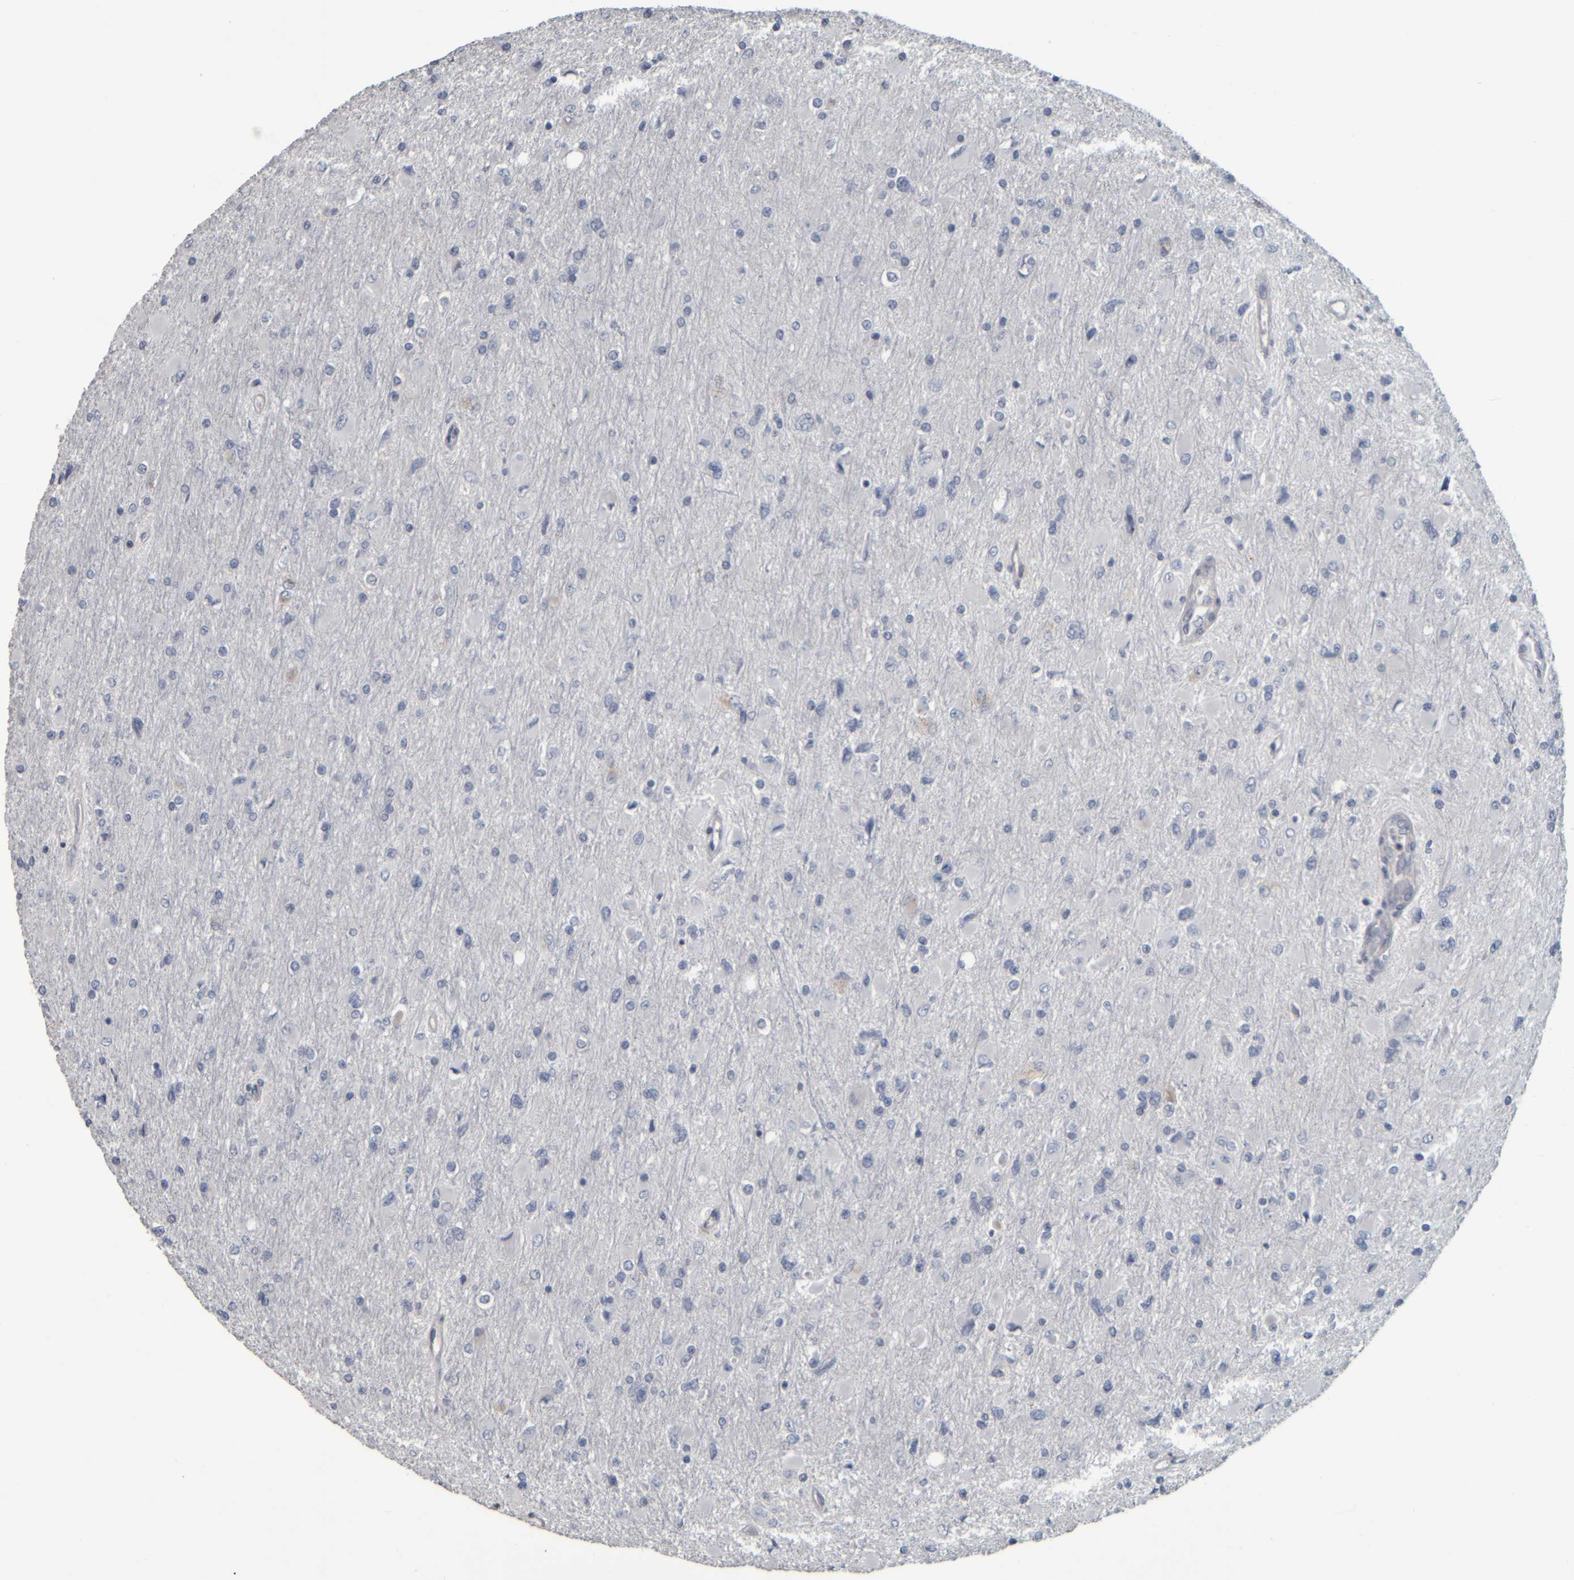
{"staining": {"intensity": "negative", "quantity": "none", "location": "none"}, "tissue": "glioma", "cell_type": "Tumor cells", "image_type": "cancer", "snomed": [{"axis": "morphology", "description": "Glioma, malignant, High grade"}, {"axis": "topography", "description": "Cerebral cortex"}], "caption": "This is an IHC histopathology image of human glioma. There is no expression in tumor cells.", "gene": "CAVIN4", "patient": {"sex": "female", "age": 36}}